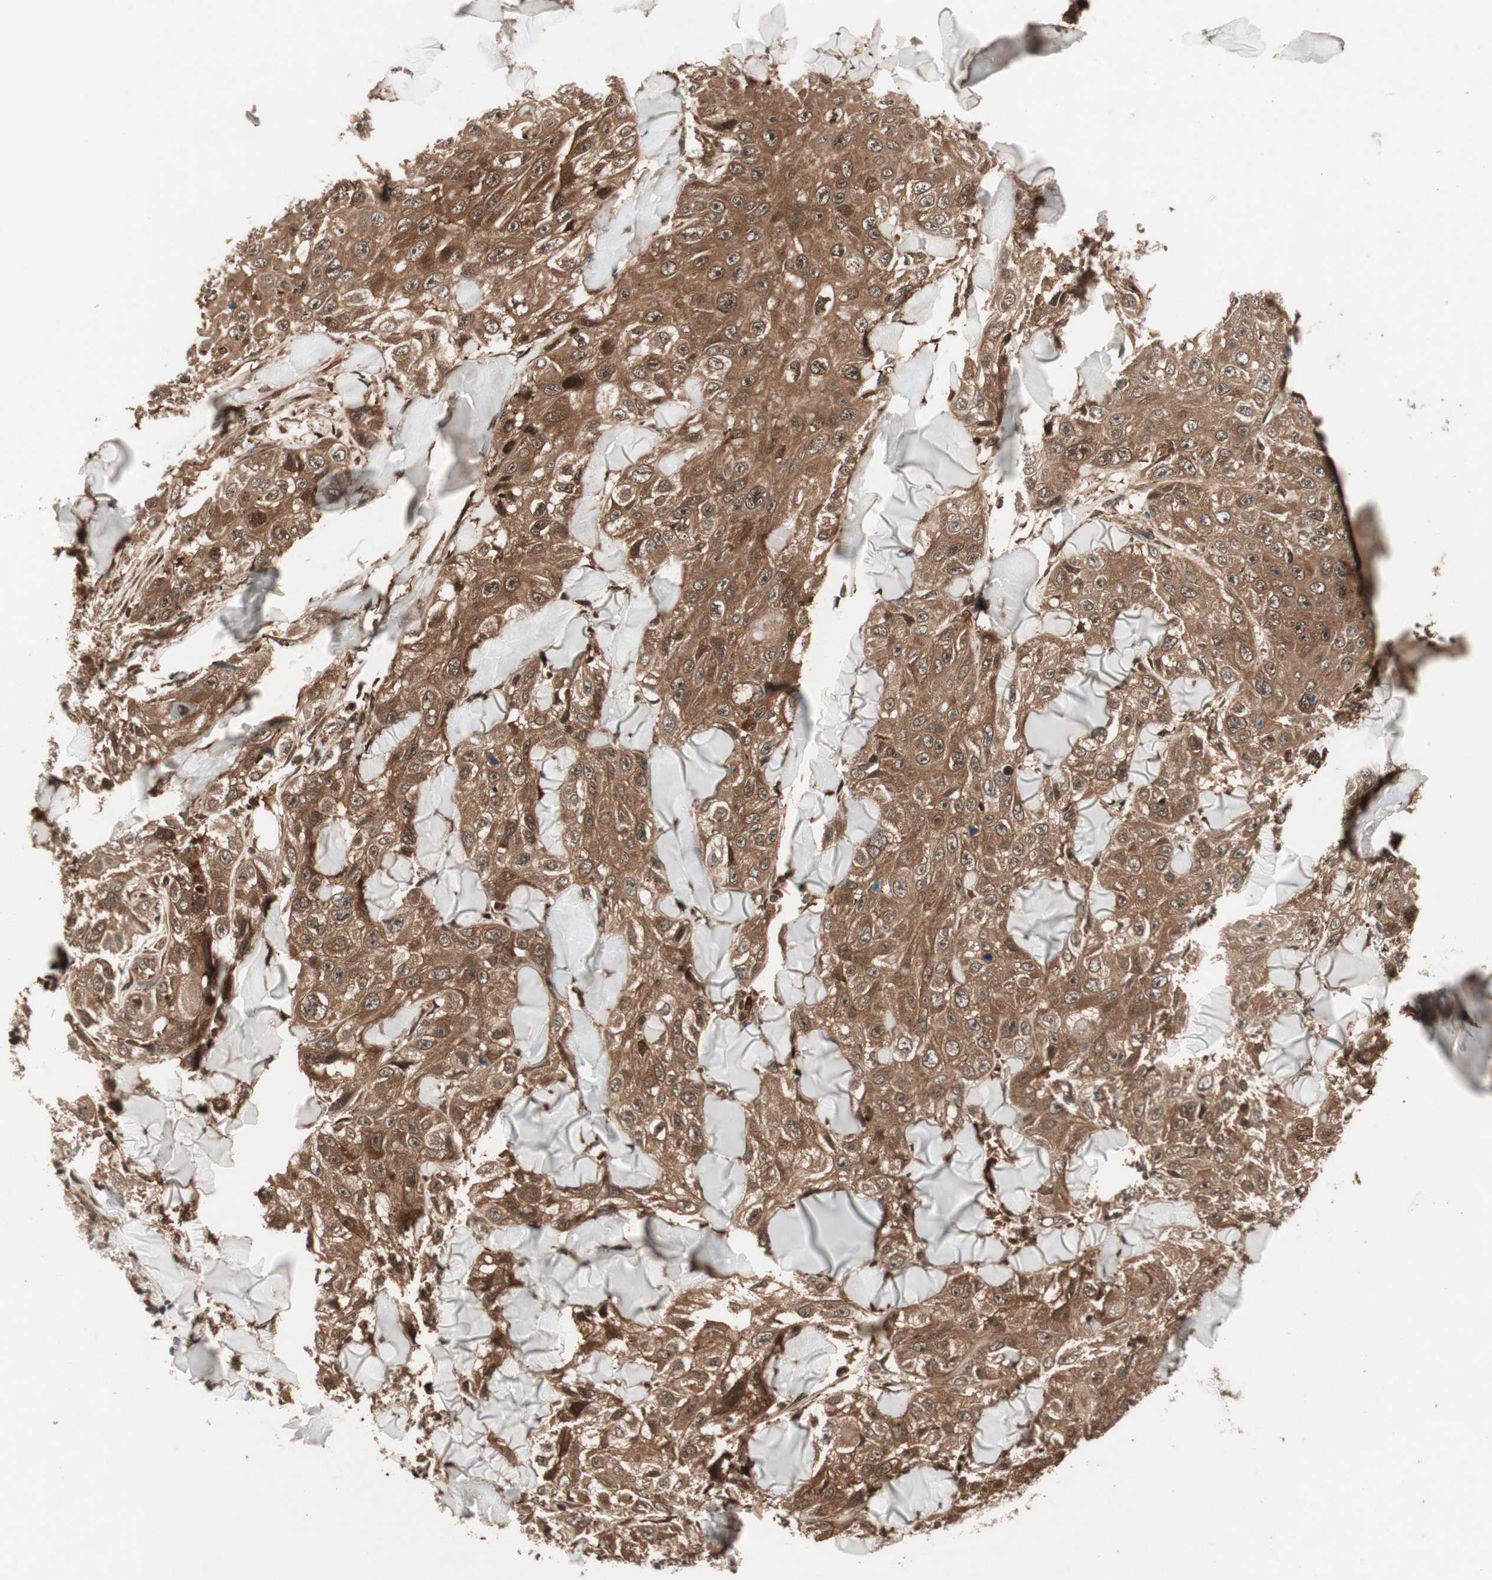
{"staining": {"intensity": "moderate", "quantity": ">75%", "location": "cytoplasmic/membranous"}, "tissue": "skin cancer", "cell_type": "Tumor cells", "image_type": "cancer", "snomed": [{"axis": "morphology", "description": "Squamous cell carcinoma, NOS"}, {"axis": "topography", "description": "Skin"}], "caption": "This histopathology image reveals IHC staining of squamous cell carcinoma (skin), with medium moderate cytoplasmic/membranous expression in approximately >75% of tumor cells.", "gene": "PRKG2", "patient": {"sex": "male", "age": 86}}